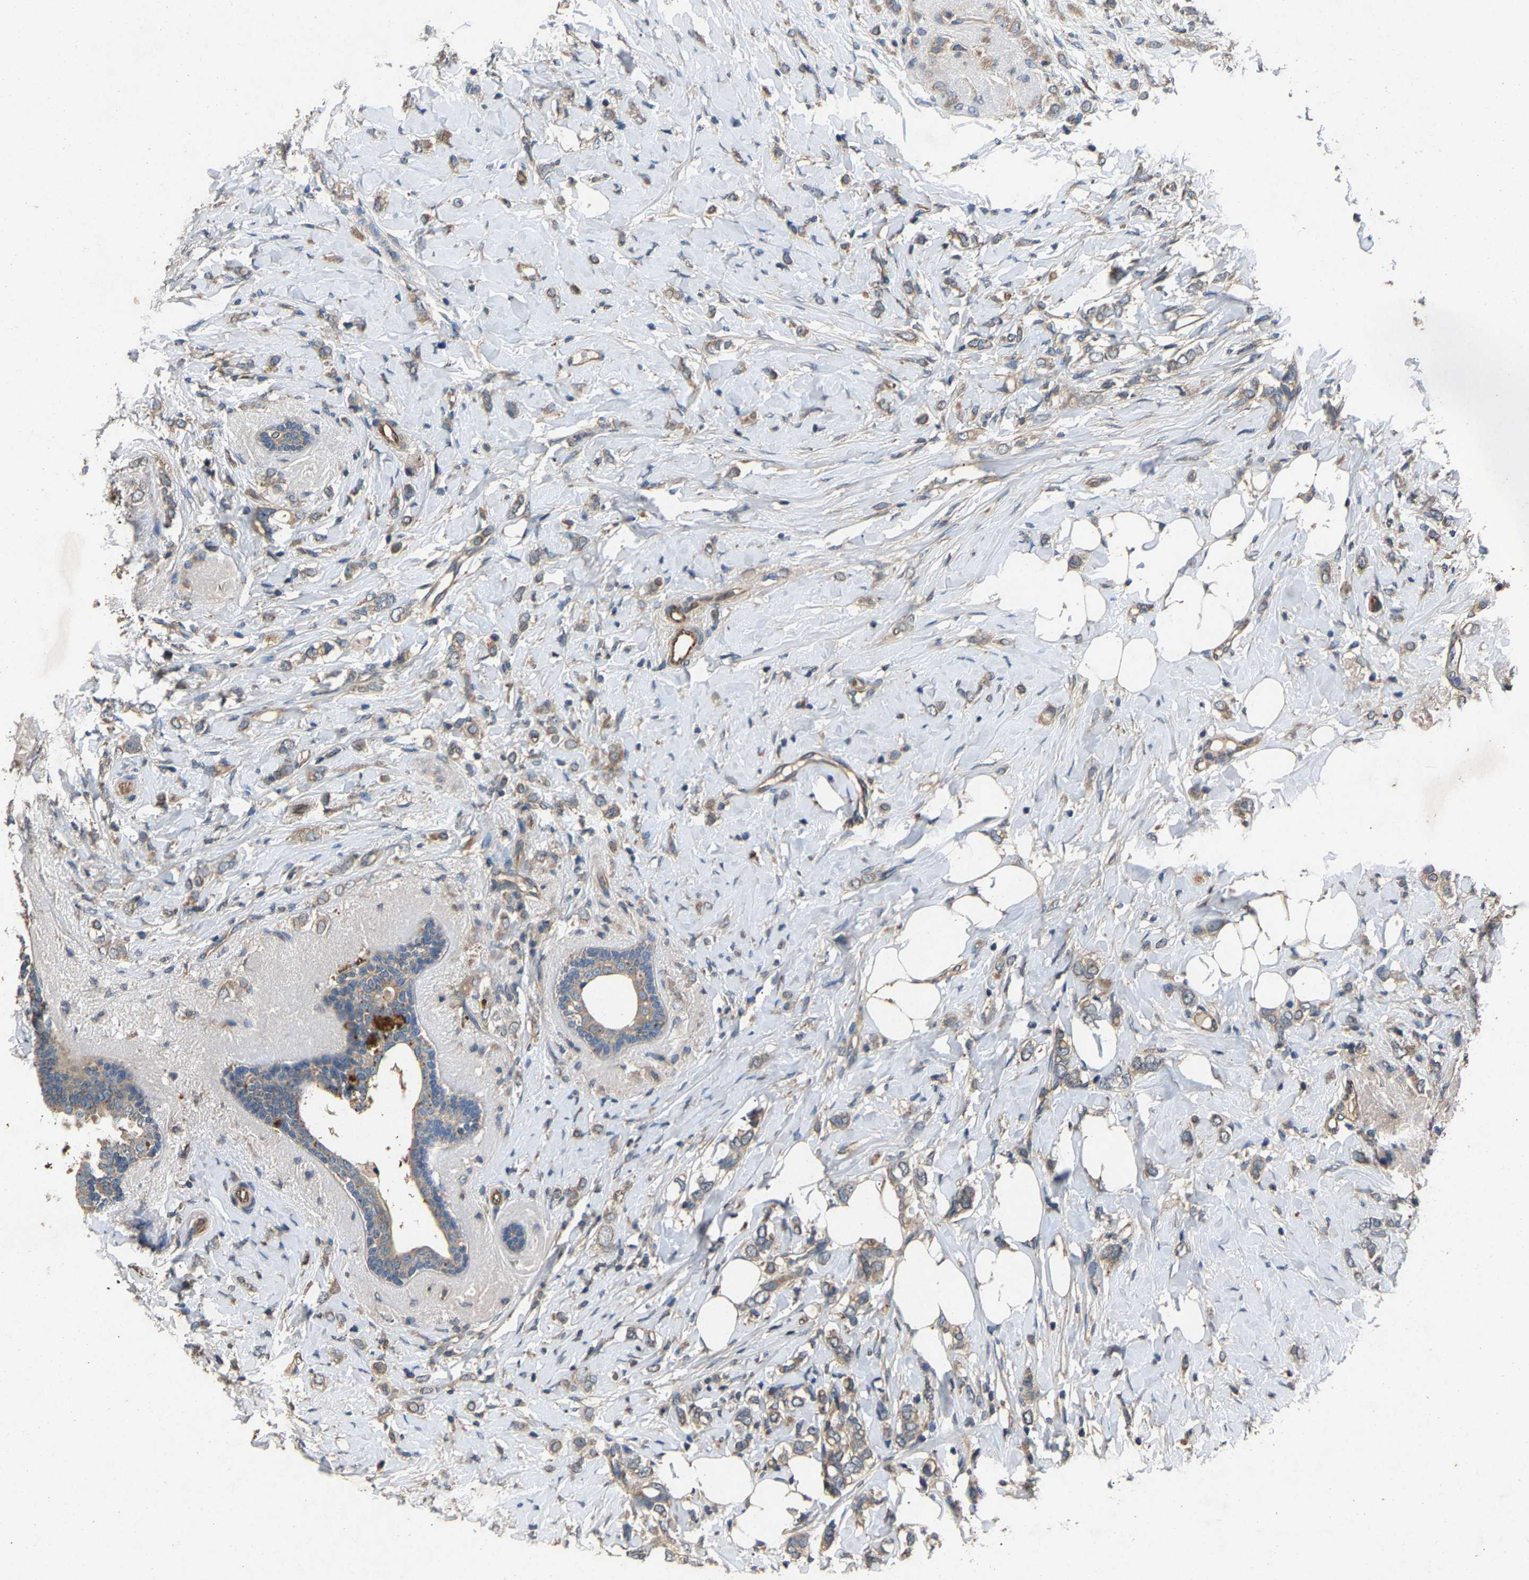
{"staining": {"intensity": "weak", "quantity": ">75%", "location": "cytoplasmic/membranous"}, "tissue": "breast cancer", "cell_type": "Tumor cells", "image_type": "cancer", "snomed": [{"axis": "morphology", "description": "Normal tissue, NOS"}, {"axis": "morphology", "description": "Lobular carcinoma"}, {"axis": "topography", "description": "Breast"}], "caption": "High-power microscopy captured an immunohistochemistry image of breast lobular carcinoma, revealing weak cytoplasmic/membranous positivity in about >75% of tumor cells.", "gene": "PPID", "patient": {"sex": "female", "age": 47}}